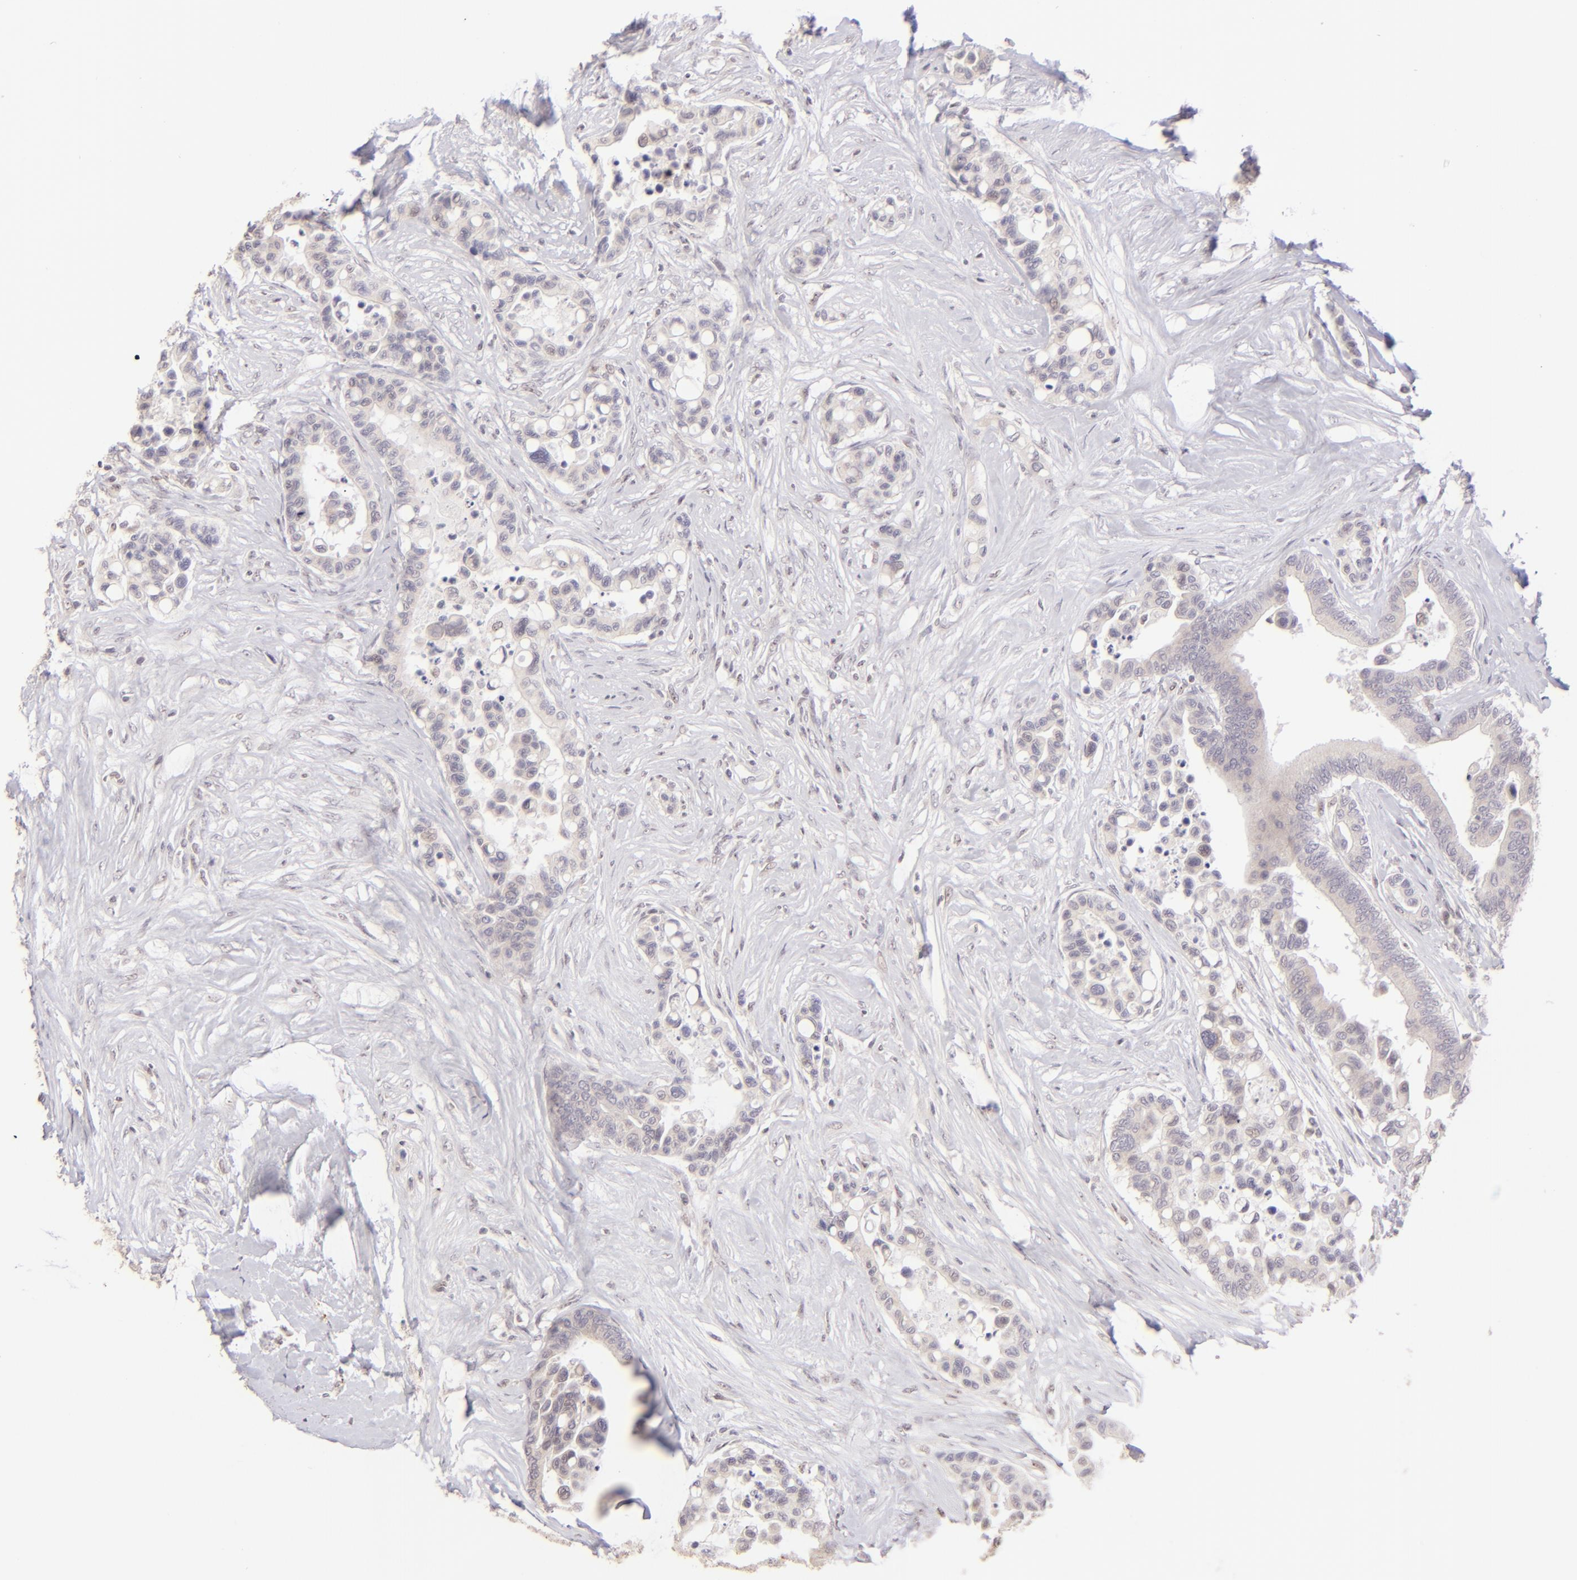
{"staining": {"intensity": "weak", "quantity": ">75%", "location": "cytoplasmic/membranous"}, "tissue": "colorectal cancer", "cell_type": "Tumor cells", "image_type": "cancer", "snomed": [{"axis": "morphology", "description": "Adenocarcinoma, NOS"}, {"axis": "topography", "description": "Colon"}], "caption": "DAB (3,3'-diaminobenzidine) immunohistochemical staining of human colorectal cancer (adenocarcinoma) displays weak cytoplasmic/membranous protein staining in approximately >75% of tumor cells.", "gene": "MAGEA1", "patient": {"sex": "male", "age": 82}}